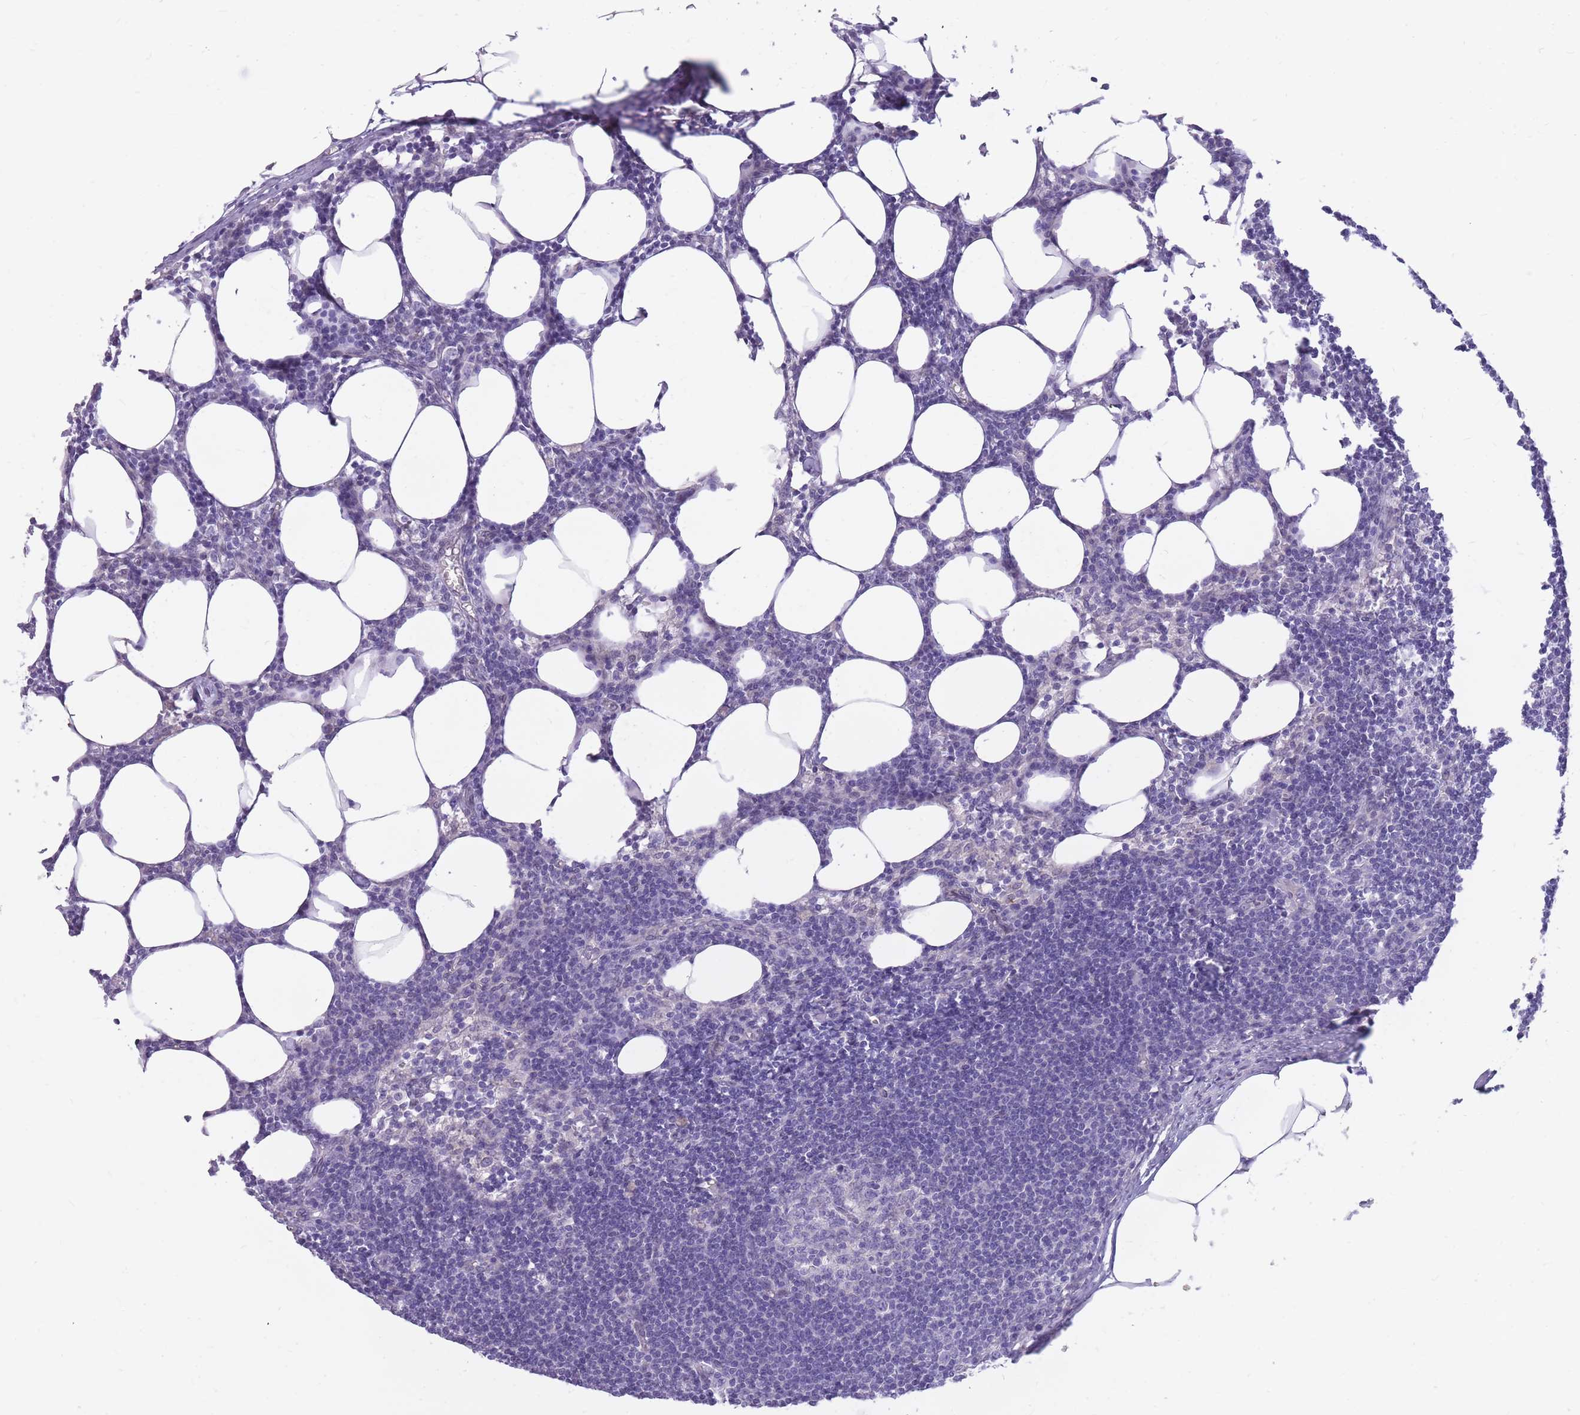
{"staining": {"intensity": "negative", "quantity": "none", "location": "none"}, "tissue": "lymph node", "cell_type": "Germinal center cells", "image_type": "normal", "snomed": [{"axis": "morphology", "description": "Normal tissue, NOS"}, {"axis": "topography", "description": "Lymph node"}], "caption": "Unremarkable lymph node was stained to show a protein in brown. There is no significant expression in germinal center cells.", "gene": "HOOK2", "patient": {"sex": "female", "age": 30}}